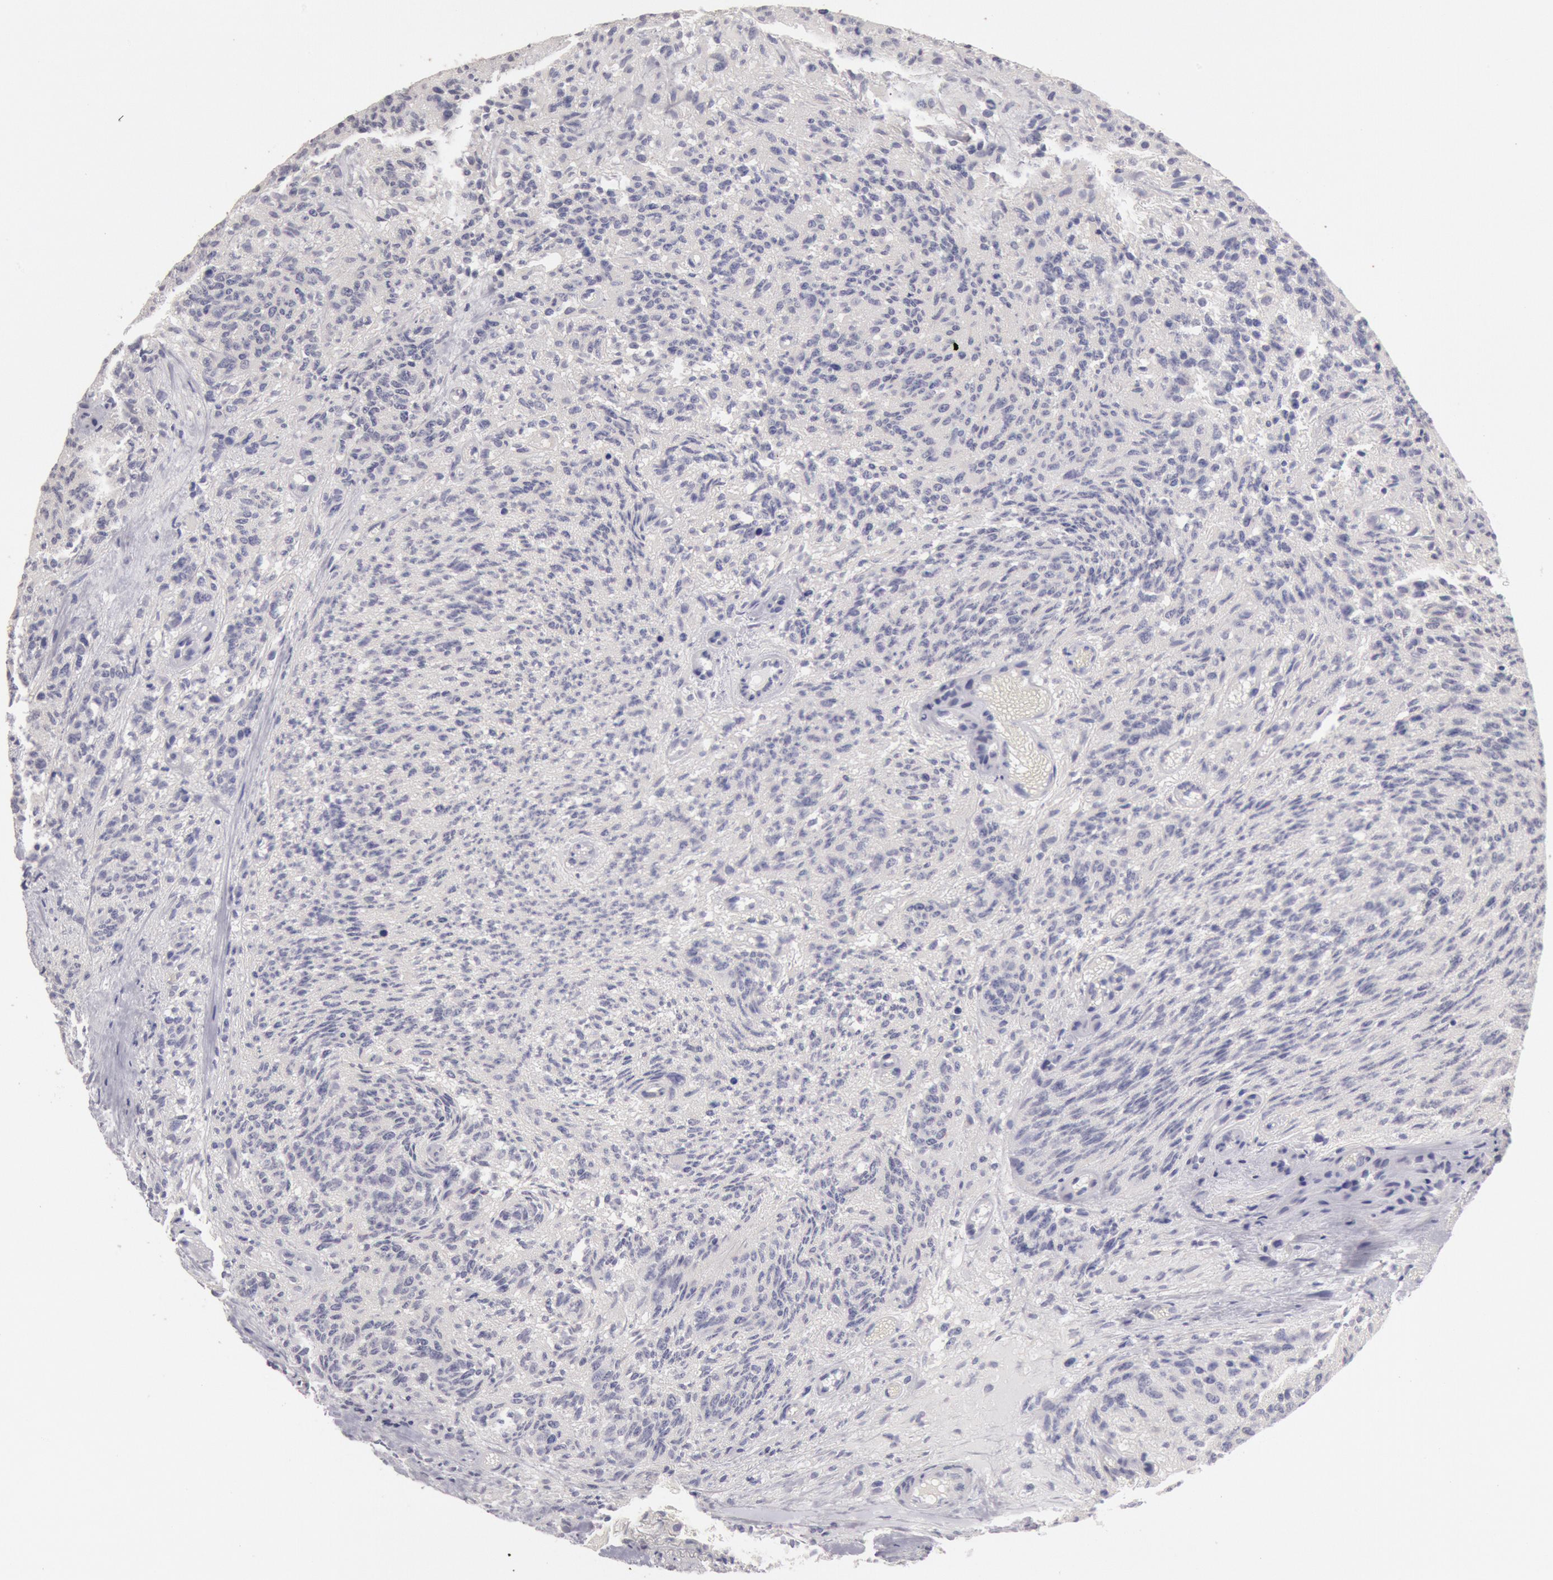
{"staining": {"intensity": "negative", "quantity": "none", "location": "none"}, "tissue": "glioma", "cell_type": "Tumor cells", "image_type": "cancer", "snomed": [{"axis": "morphology", "description": "Glioma, malignant, High grade"}, {"axis": "topography", "description": "Brain"}], "caption": "A histopathology image of malignant glioma (high-grade) stained for a protein displays no brown staining in tumor cells. (DAB (3,3'-diaminobenzidine) IHC visualized using brightfield microscopy, high magnification).", "gene": "ZFP36L1", "patient": {"sex": "male", "age": 36}}